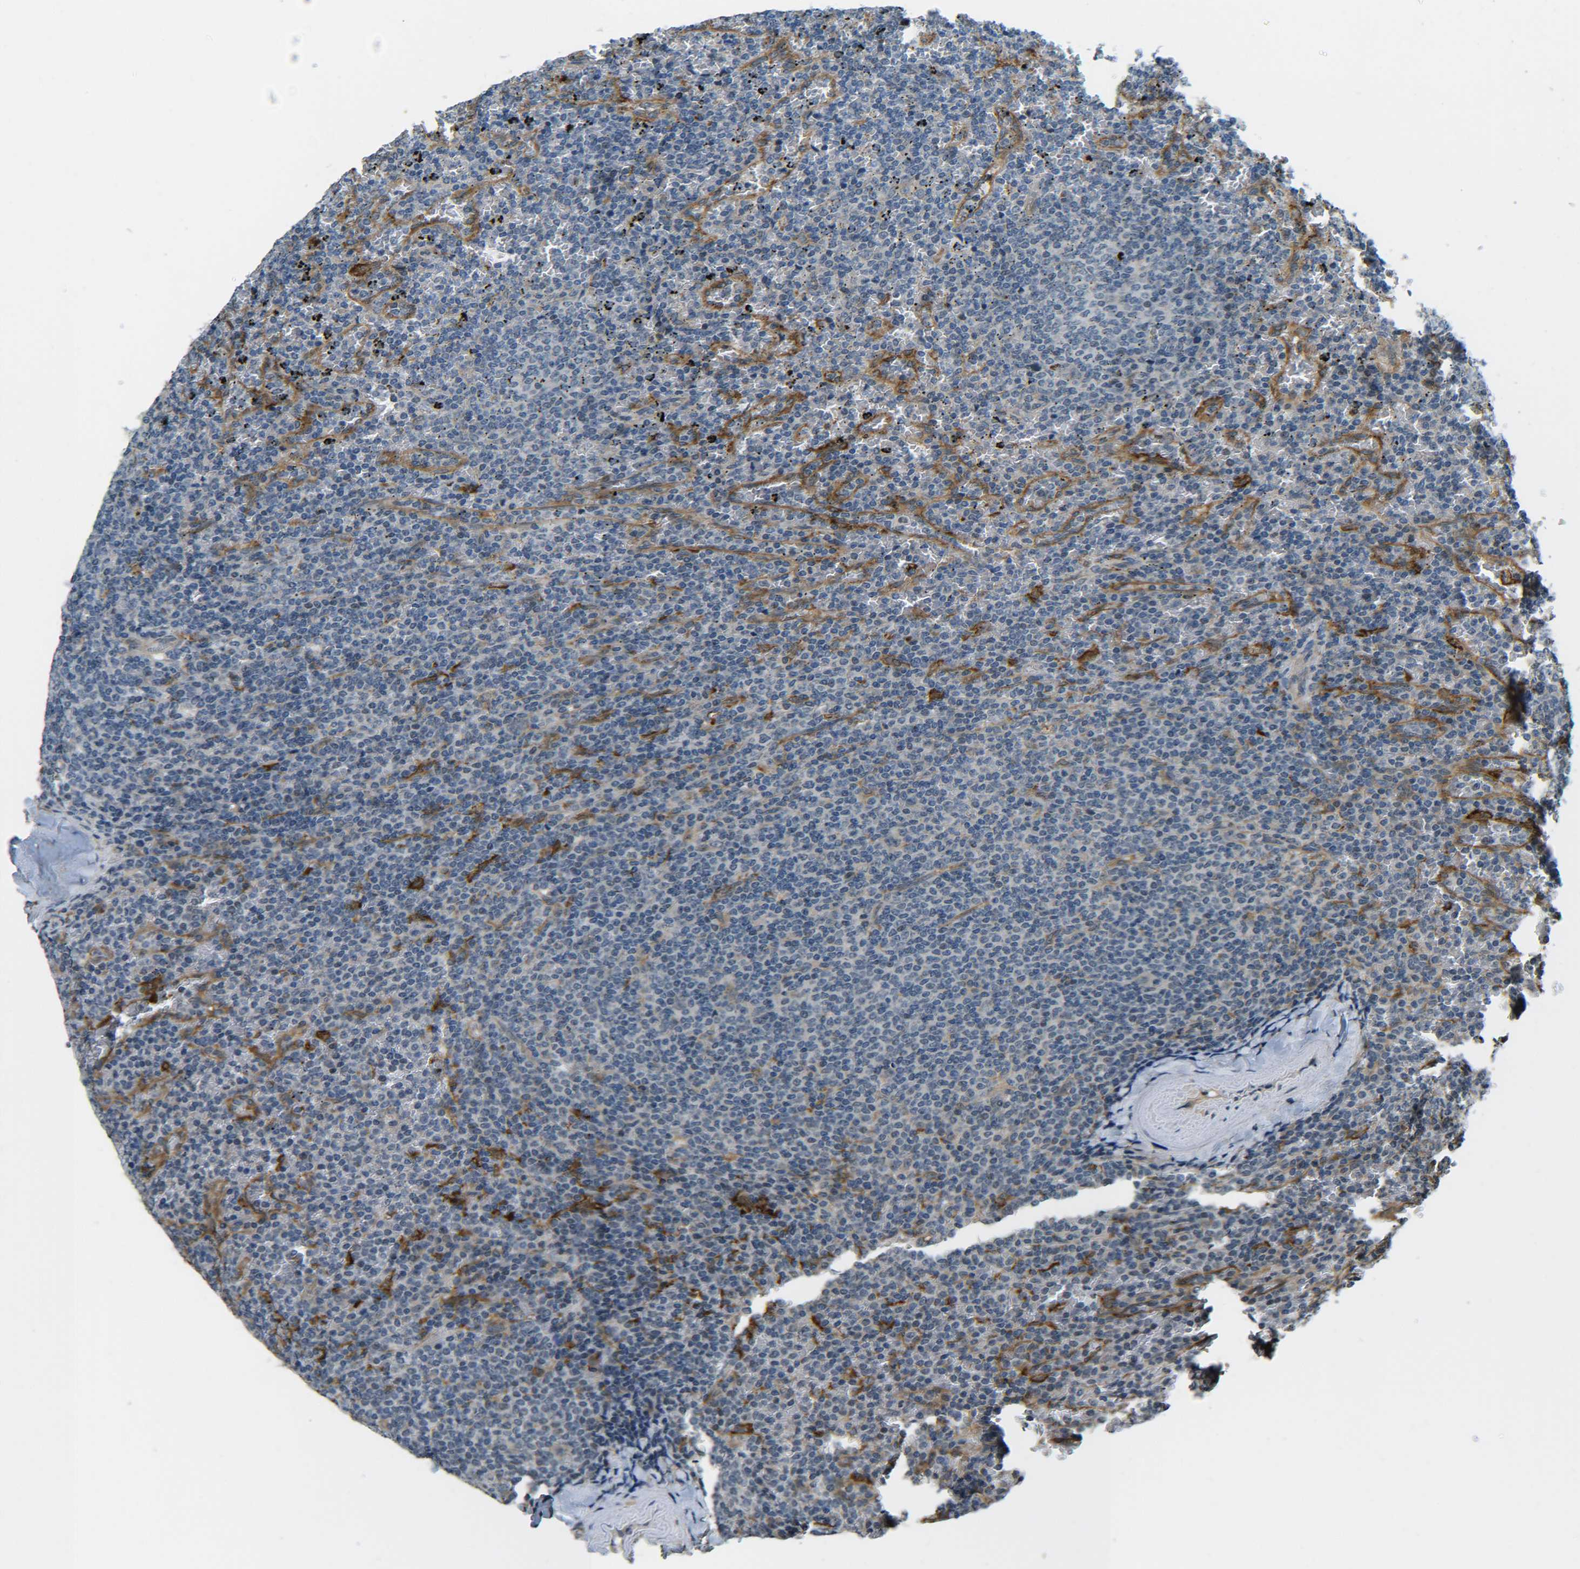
{"staining": {"intensity": "weak", "quantity": "<25%", "location": "cytoplasmic/membranous"}, "tissue": "lymphoma", "cell_type": "Tumor cells", "image_type": "cancer", "snomed": [{"axis": "morphology", "description": "Malignant lymphoma, non-Hodgkin's type, Low grade"}, {"axis": "topography", "description": "Spleen"}], "caption": "Immunohistochemistry (IHC) histopathology image of neoplastic tissue: malignant lymphoma, non-Hodgkin's type (low-grade) stained with DAB (3,3'-diaminobenzidine) exhibits no significant protein staining in tumor cells.", "gene": "DAB2", "patient": {"sex": "female", "age": 77}}